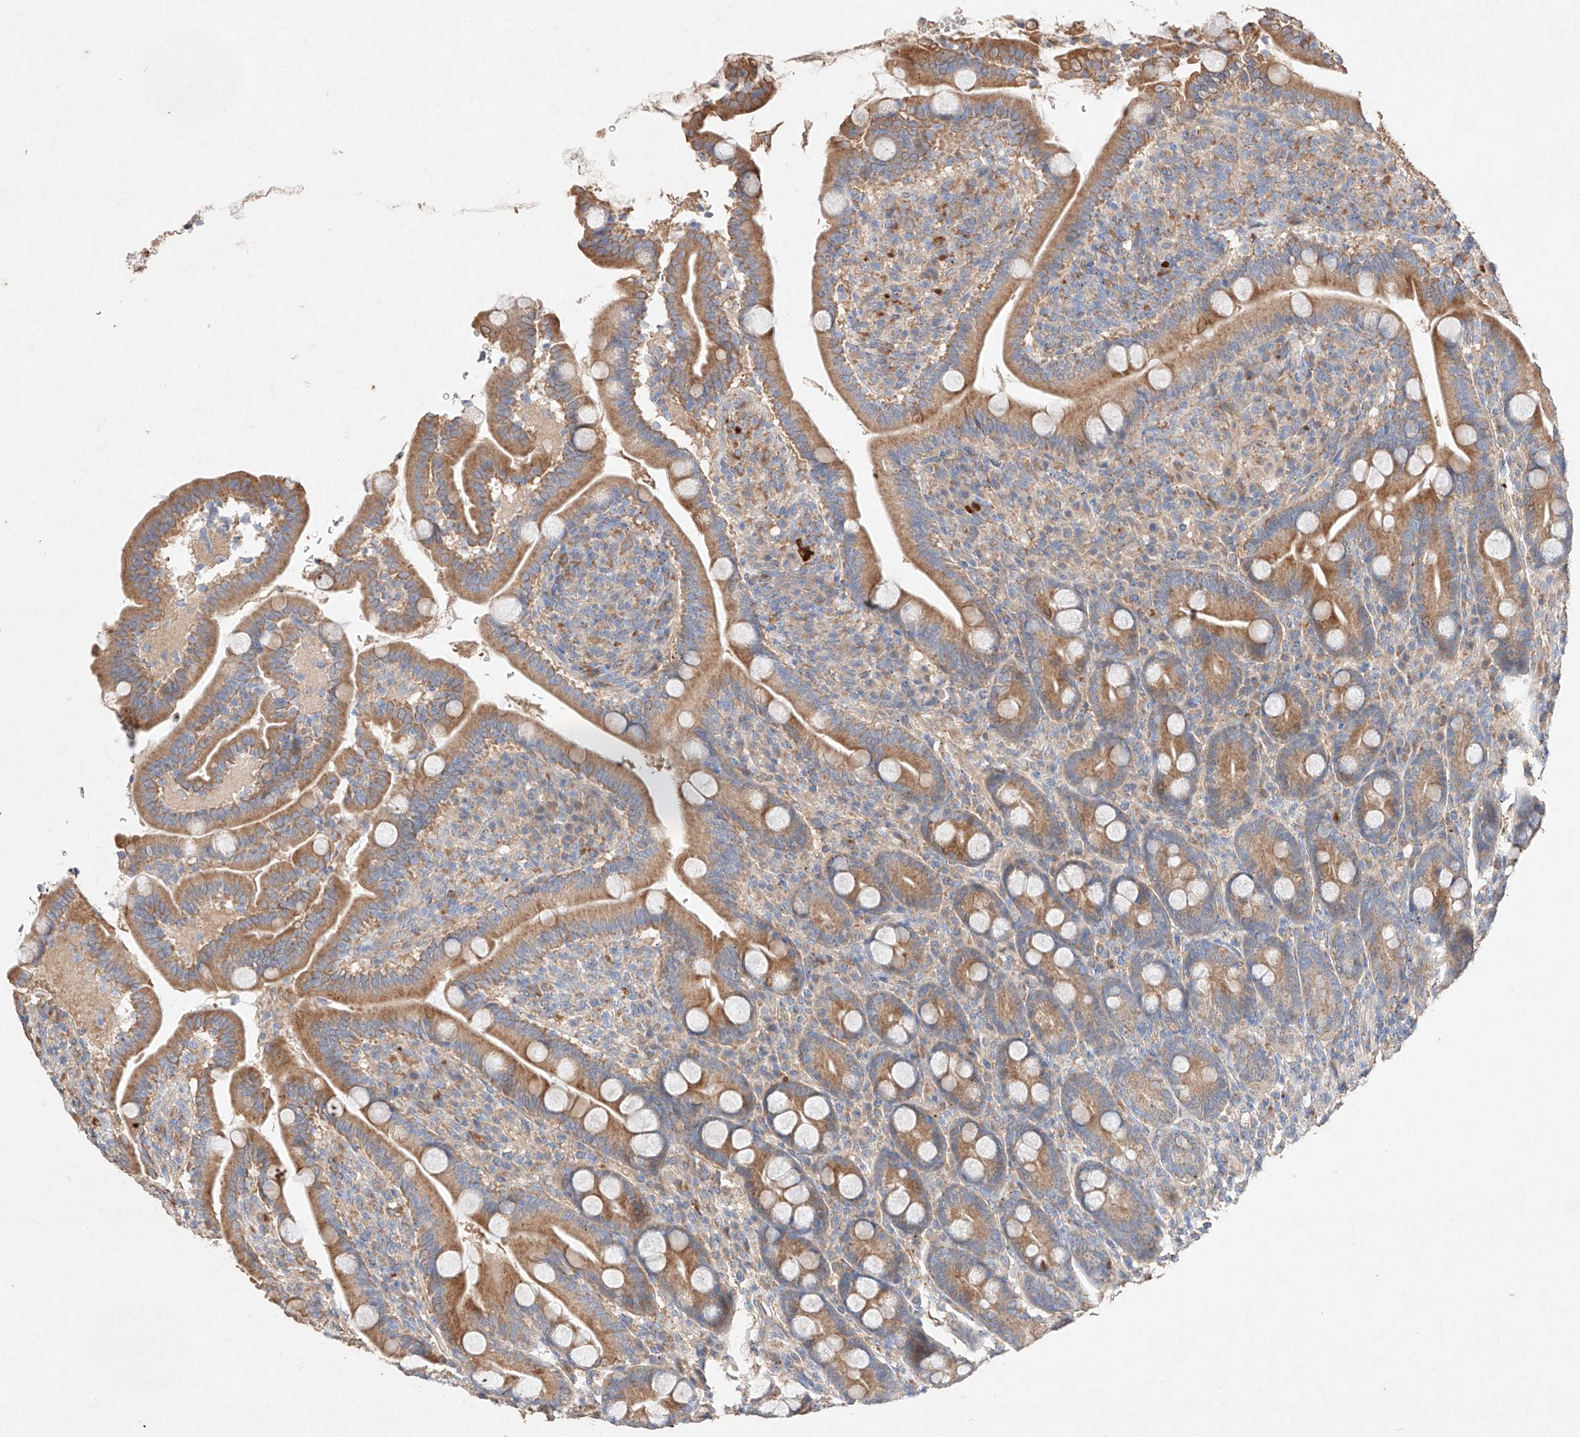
{"staining": {"intensity": "moderate", "quantity": ">75%", "location": "cytoplasmic/membranous"}, "tissue": "duodenum", "cell_type": "Glandular cells", "image_type": "normal", "snomed": [{"axis": "morphology", "description": "Normal tissue, NOS"}, {"axis": "topography", "description": "Duodenum"}], "caption": "This is a micrograph of immunohistochemistry (IHC) staining of benign duodenum, which shows moderate positivity in the cytoplasmic/membranous of glandular cells.", "gene": "C6orf62", "patient": {"sex": "male", "age": 35}}